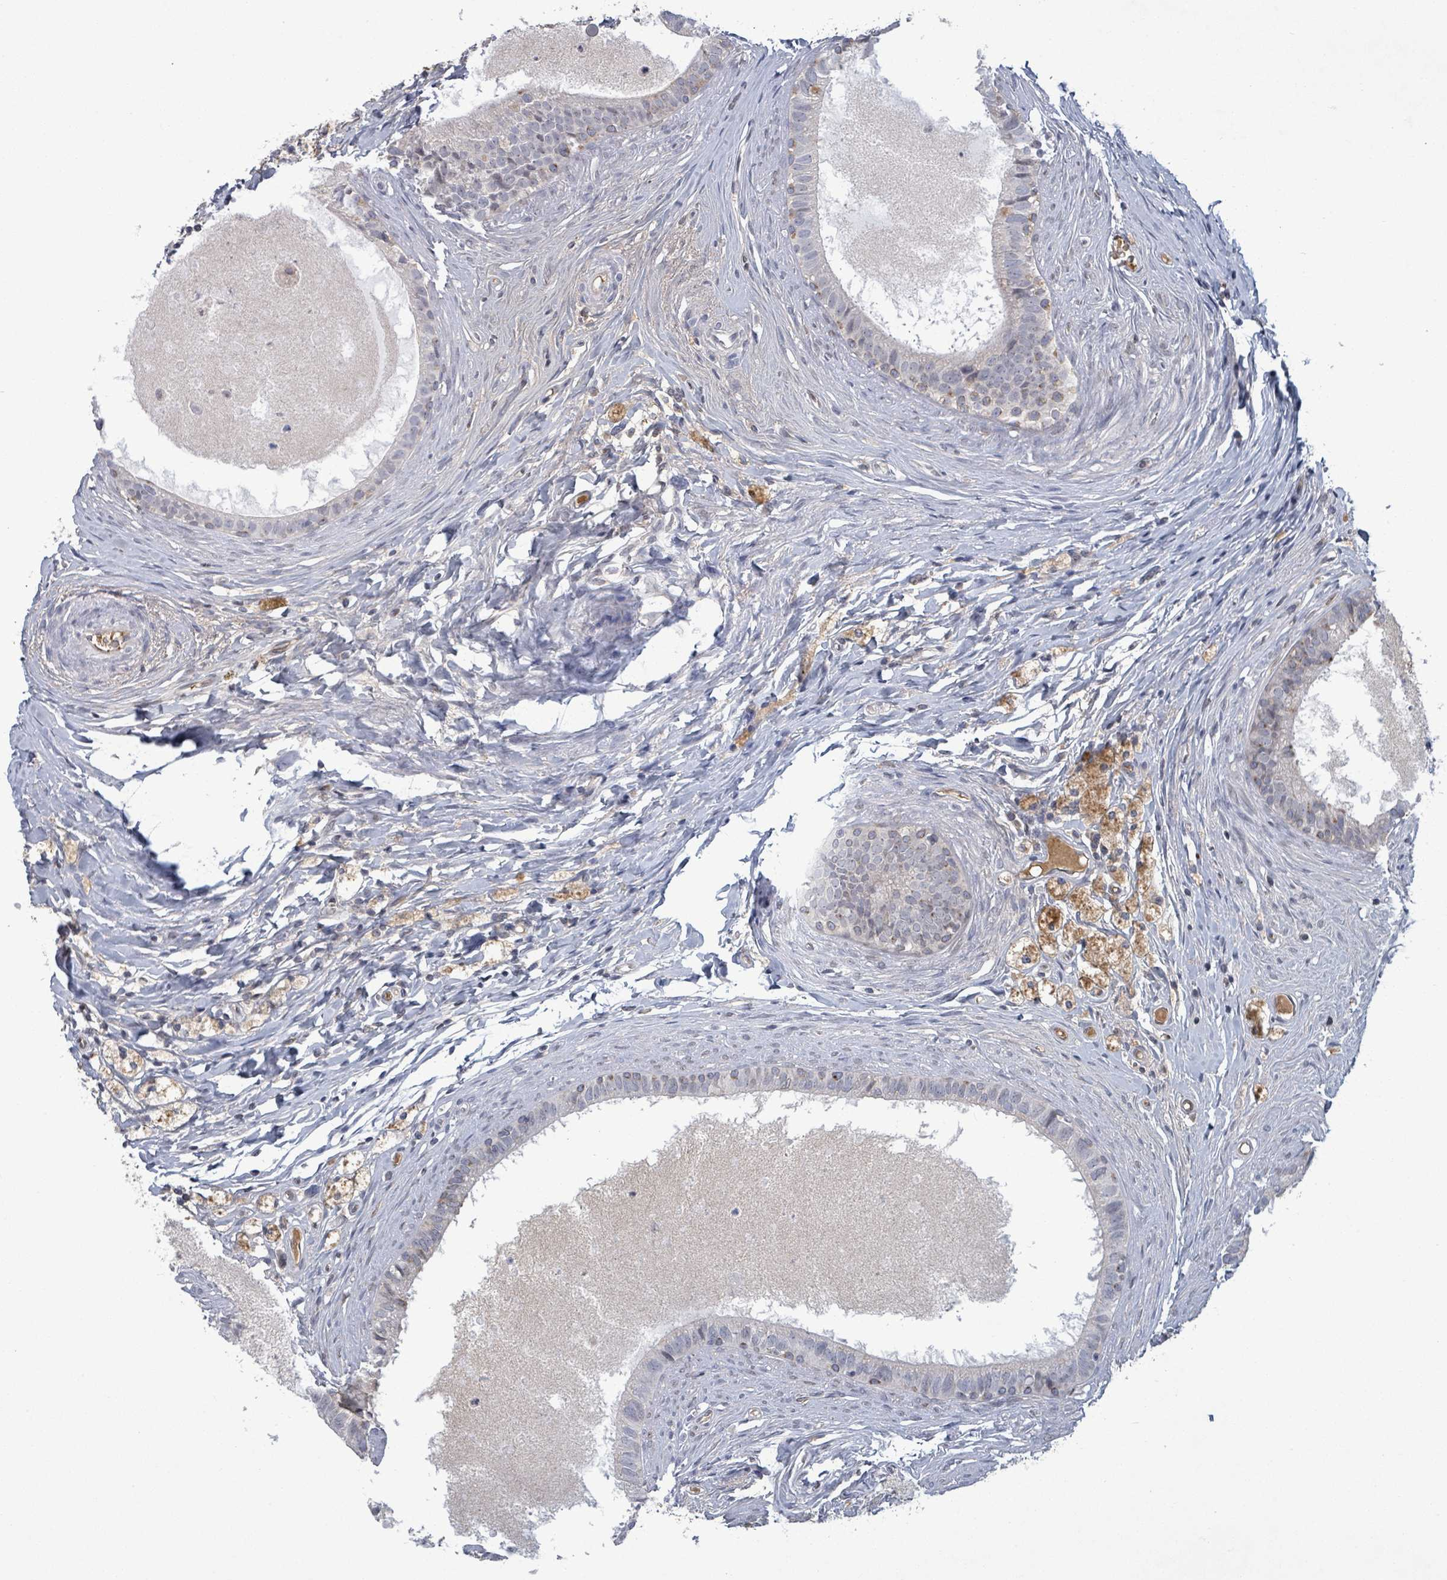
{"staining": {"intensity": "negative", "quantity": "none", "location": "none"}, "tissue": "epididymis", "cell_type": "Glandular cells", "image_type": "normal", "snomed": [{"axis": "morphology", "description": "Normal tissue, NOS"}, {"axis": "topography", "description": "Epididymis"}], "caption": "An immunohistochemistry micrograph of benign epididymis is shown. There is no staining in glandular cells of epididymis.", "gene": "GRM8", "patient": {"sex": "male", "age": 80}}